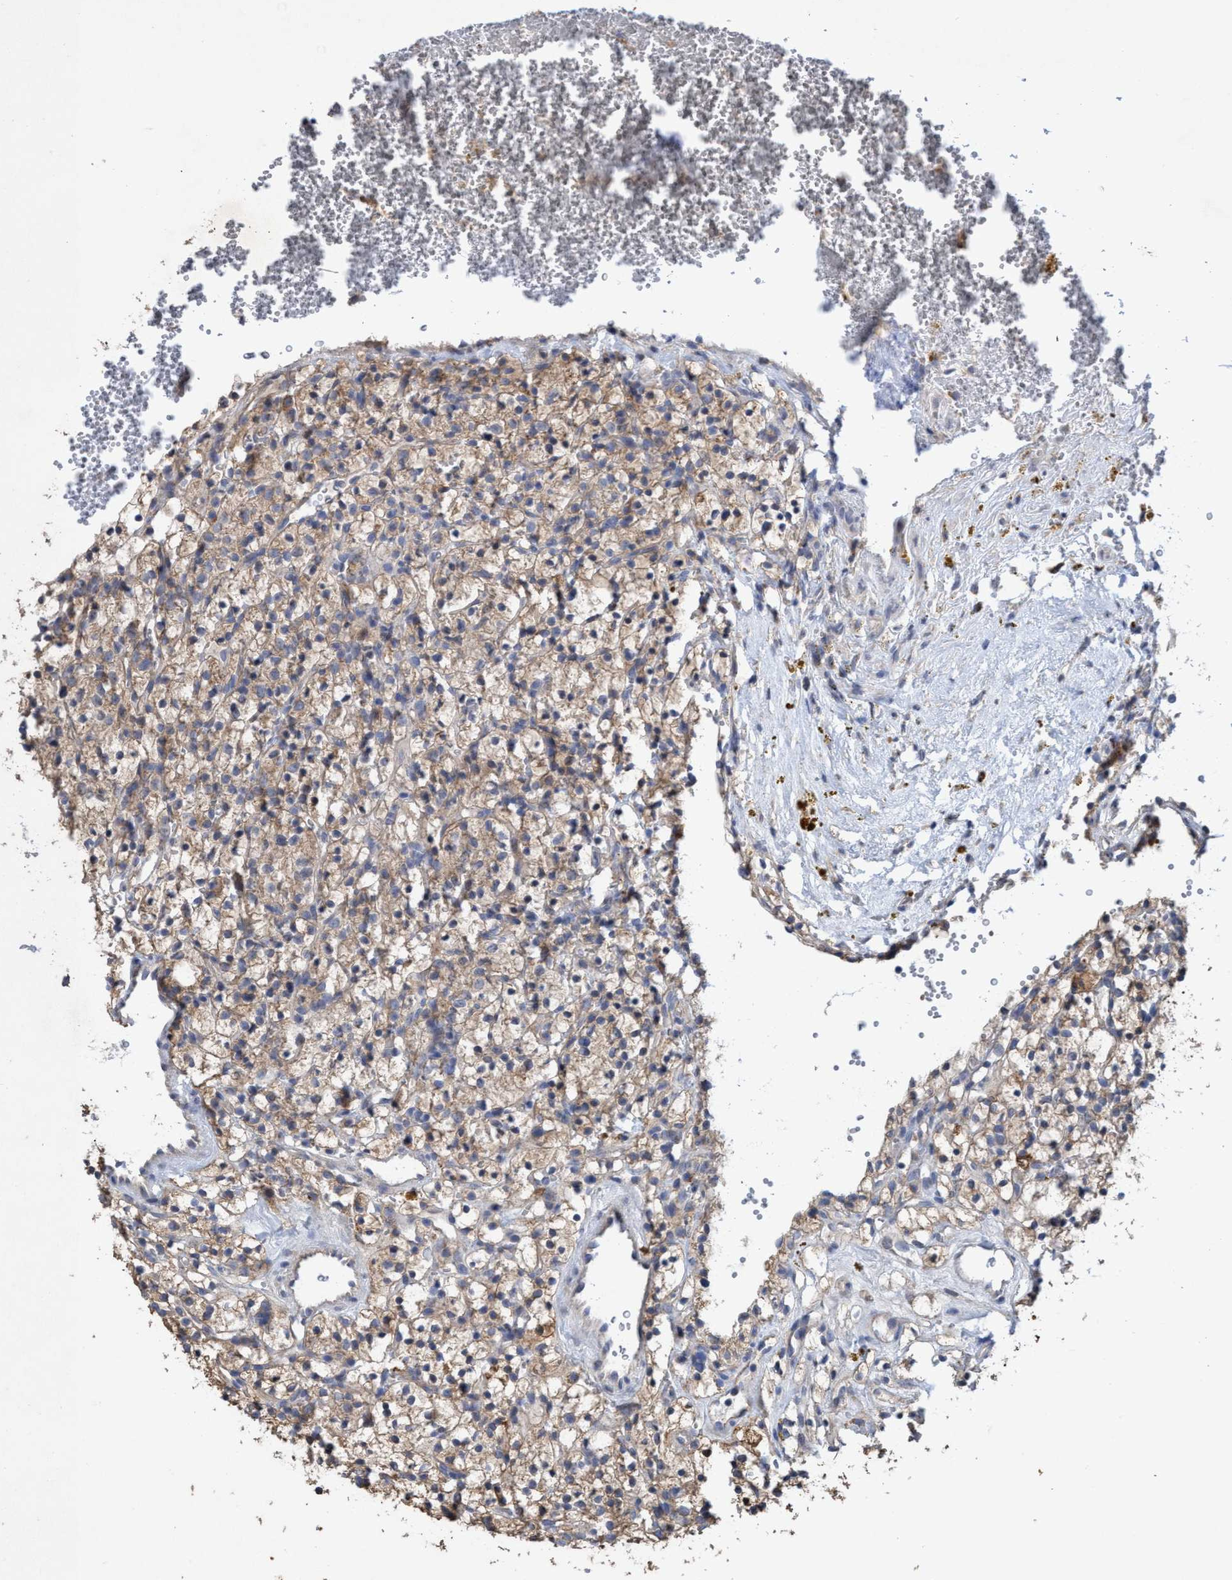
{"staining": {"intensity": "weak", "quantity": ">75%", "location": "cytoplasmic/membranous"}, "tissue": "renal cancer", "cell_type": "Tumor cells", "image_type": "cancer", "snomed": [{"axis": "morphology", "description": "Adenocarcinoma, NOS"}, {"axis": "topography", "description": "Kidney"}], "caption": "Immunohistochemistry (DAB) staining of renal cancer reveals weak cytoplasmic/membranous protein expression in about >75% of tumor cells.", "gene": "SEMA4D", "patient": {"sex": "female", "age": 57}}